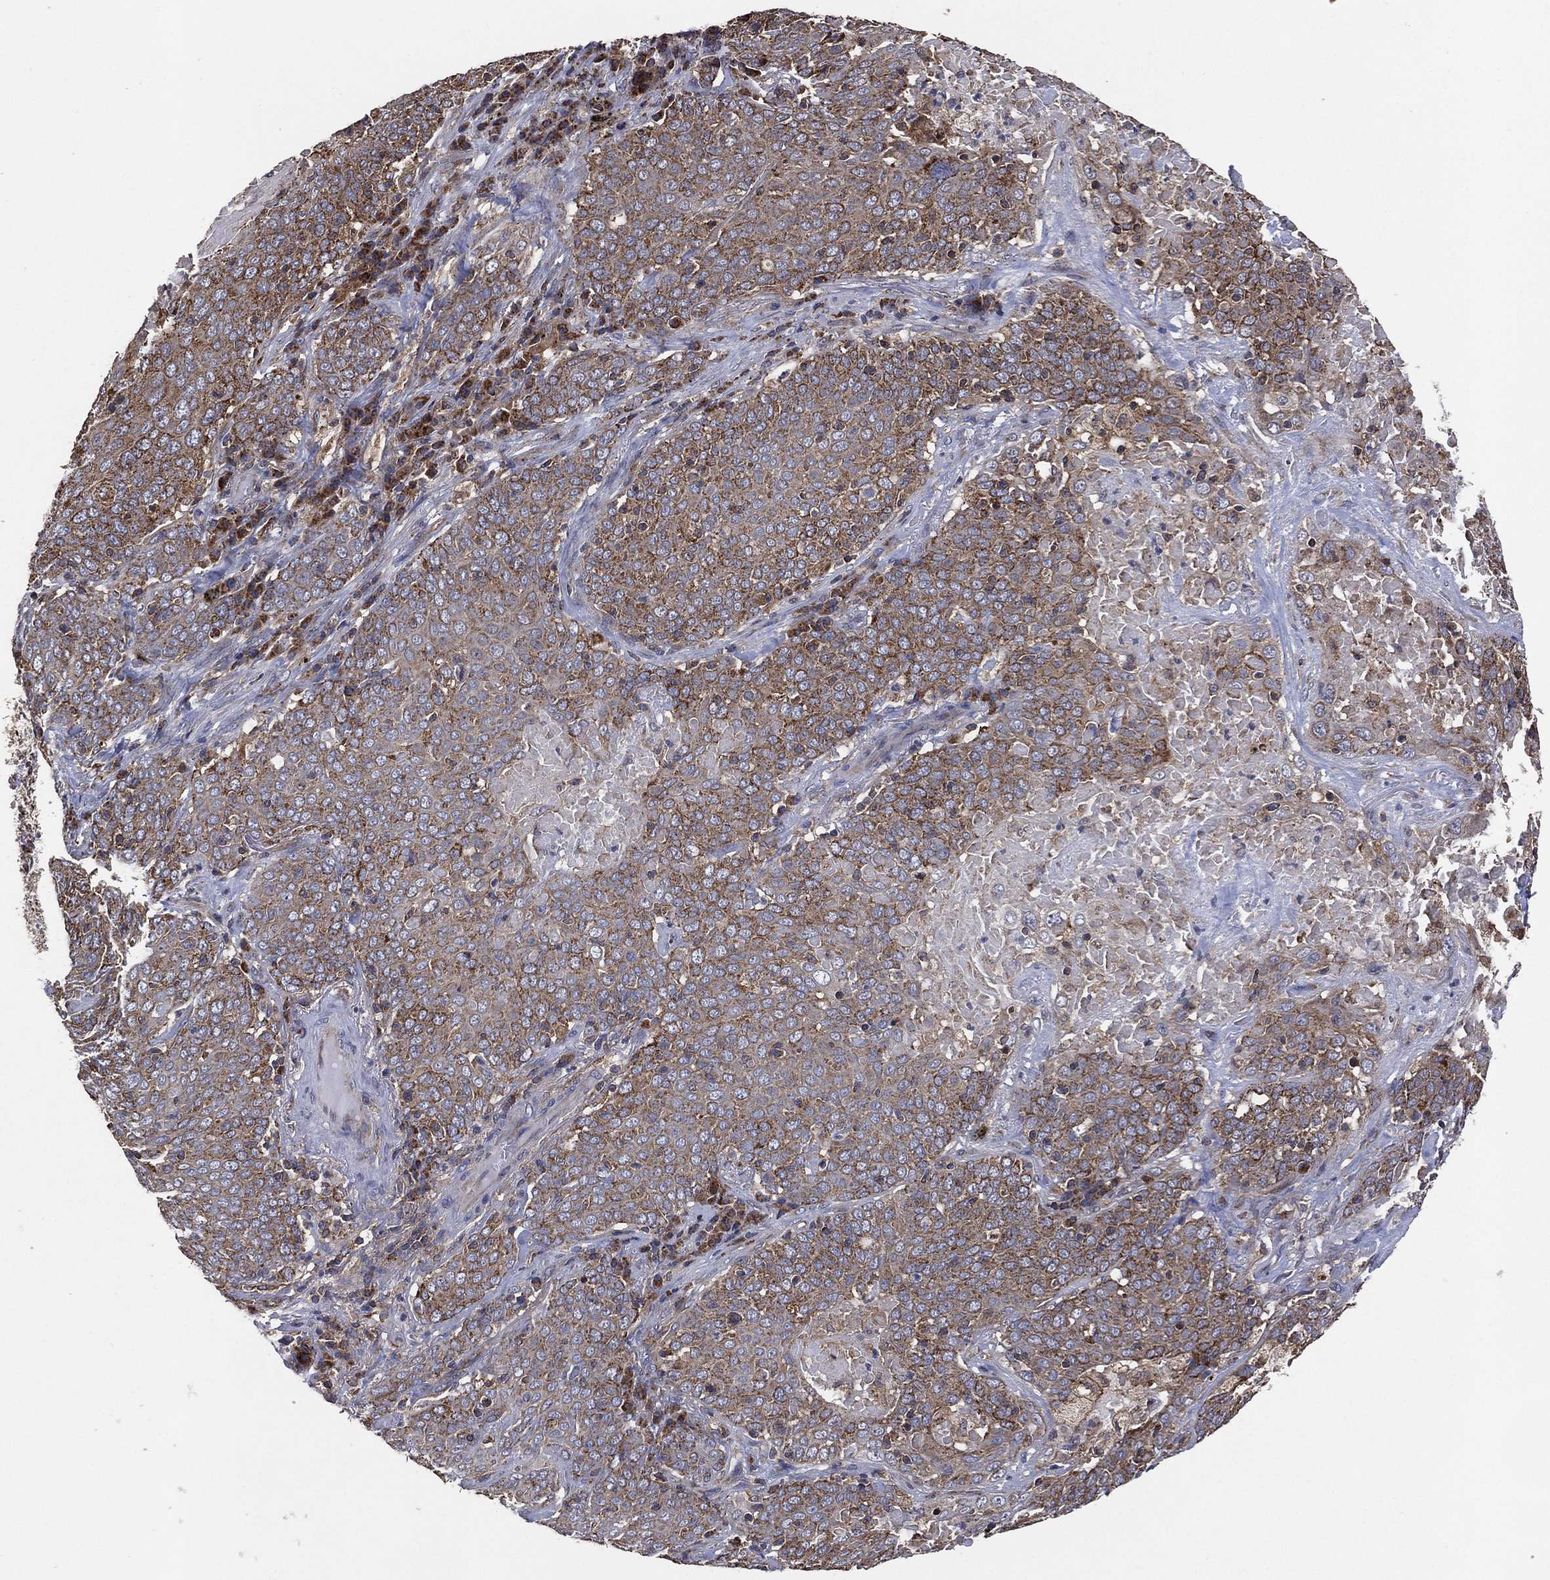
{"staining": {"intensity": "weak", "quantity": "25%-75%", "location": "cytoplasmic/membranous"}, "tissue": "lung cancer", "cell_type": "Tumor cells", "image_type": "cancer", "snomed": [{"axis": "morphology", "description": "Squamous cell carcinoma, NOS"}, {"axis": "topography", "description": "Lung"}], "caption": "Immunohistochemistry (IHC) (DAB (3,3'-diaminobenzidine)) staining of lung cancer exhibits weak cytoplasmic/membranous protein staining in about 25%-75% of tumor cells.", "gene": "LIMD1", "patient": {"sex": "male", "age": 82}}